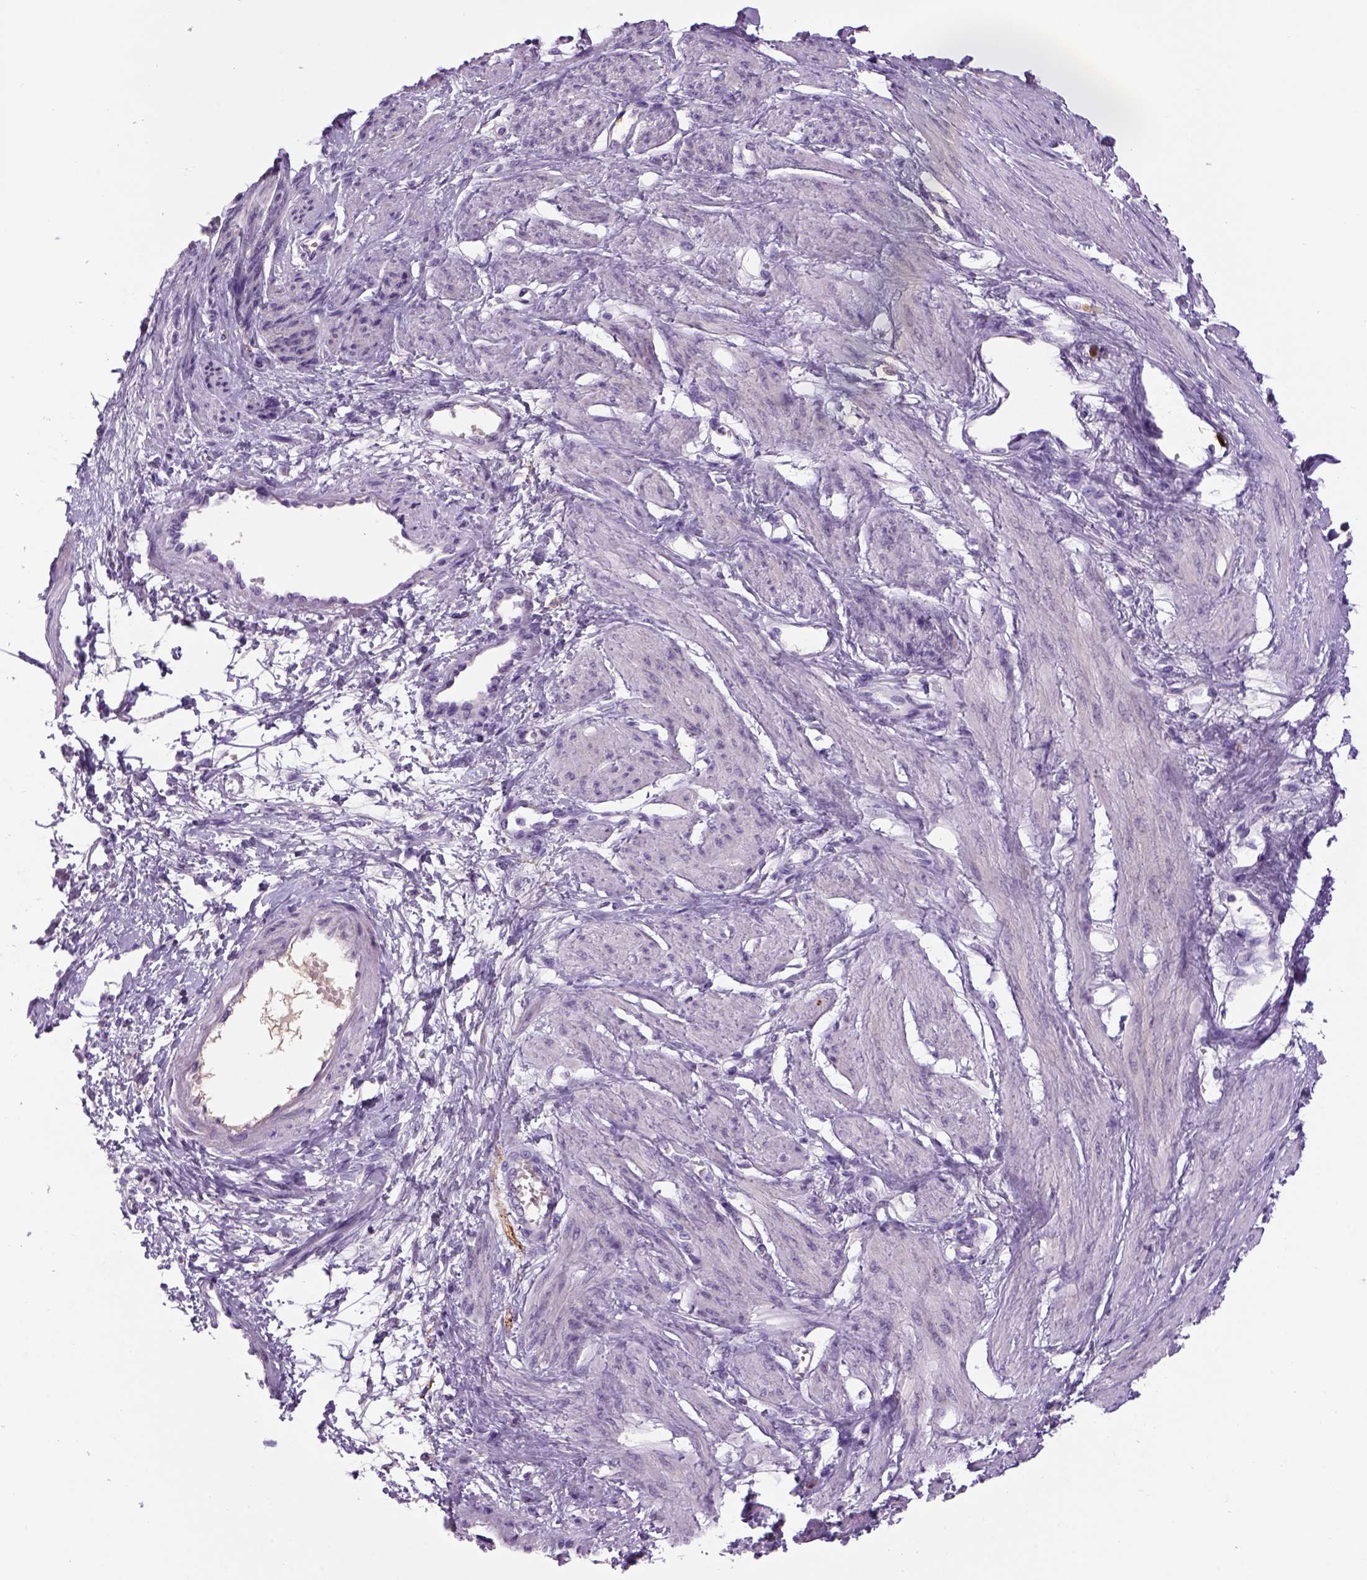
{"staining": {"intensity": "negative", "quantity": "none", "location": "none"}, "tissue": "smooth muscle", "cell_type": "Smooth muscle cells", "image_type": "normal", "snomed": [{"axis": "morphology", "description": "Normal tissue, NOS"}, {"axis": "topography", "description": "Smooth muscle"}, {"axis": "topography", "description": "Uterus"}], "caption": "IHC image of normal smooth muscle: smooth muscle stained with DAB demonstrates no significant protein expression in smooth muscle cells. (Brightfield microscopy of DAB immunohistochemistry at high magnification).", "gene": "DBH", "patient": {"sex": "female", "age": 39}}